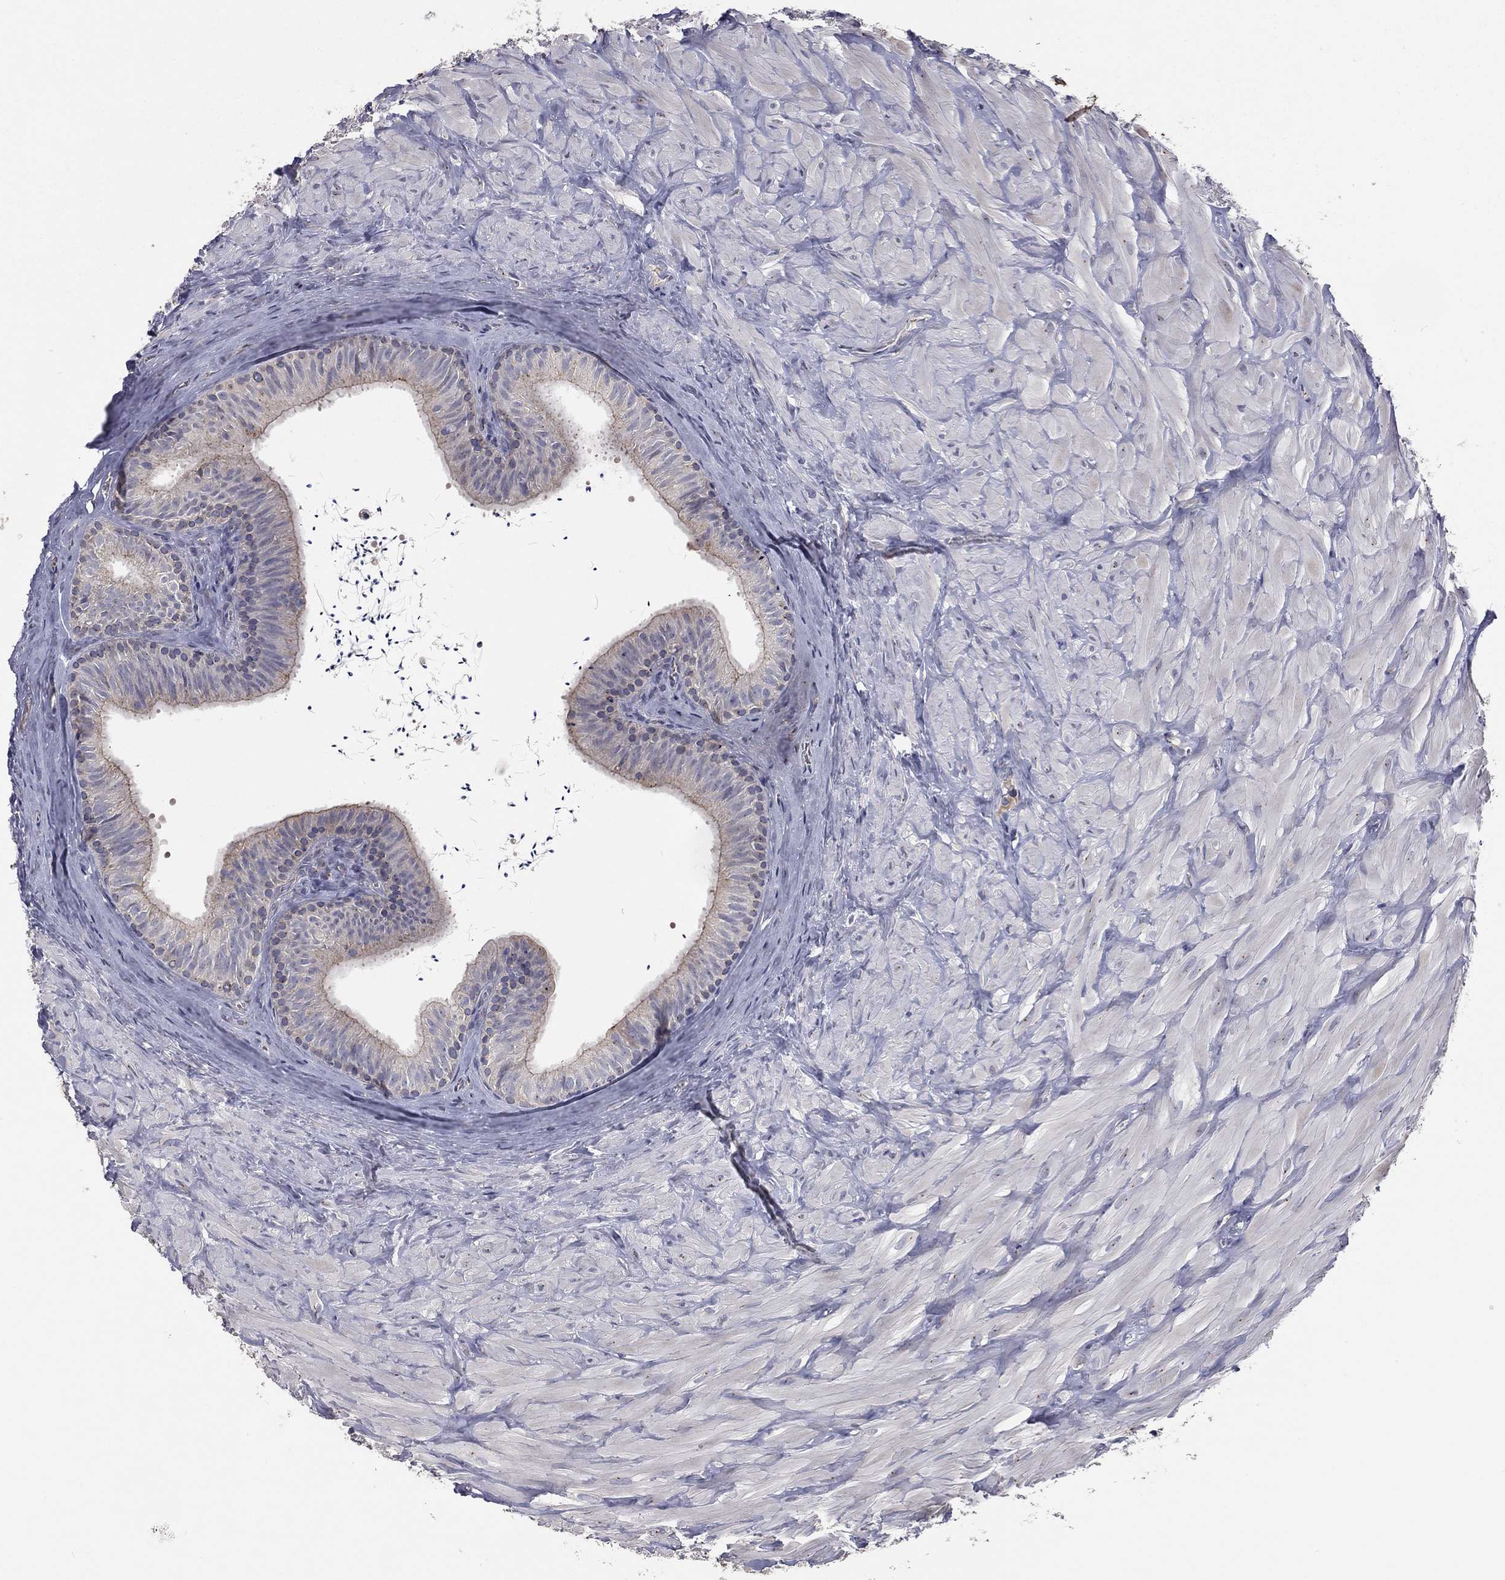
{"staining": {"intensity": "moderate", "quantity": "<25%", "location": "cytoplasmic/membranous"}, "tissue": "epididymis", "cell_type": "Glandular cells", "image_type": "normal", "snomed": [{"axis": "morphology", "description": "Normal tissue, NOS"}, {"axis": "topography", "description": "Epididymis"}], "caption": "Moderate cytoplasmic/membranous staining is appreciated in about <25% of glandular cells in benign epididymis.", "gene": "CROCC", "patient": {"sex": "male", "age": 32}}